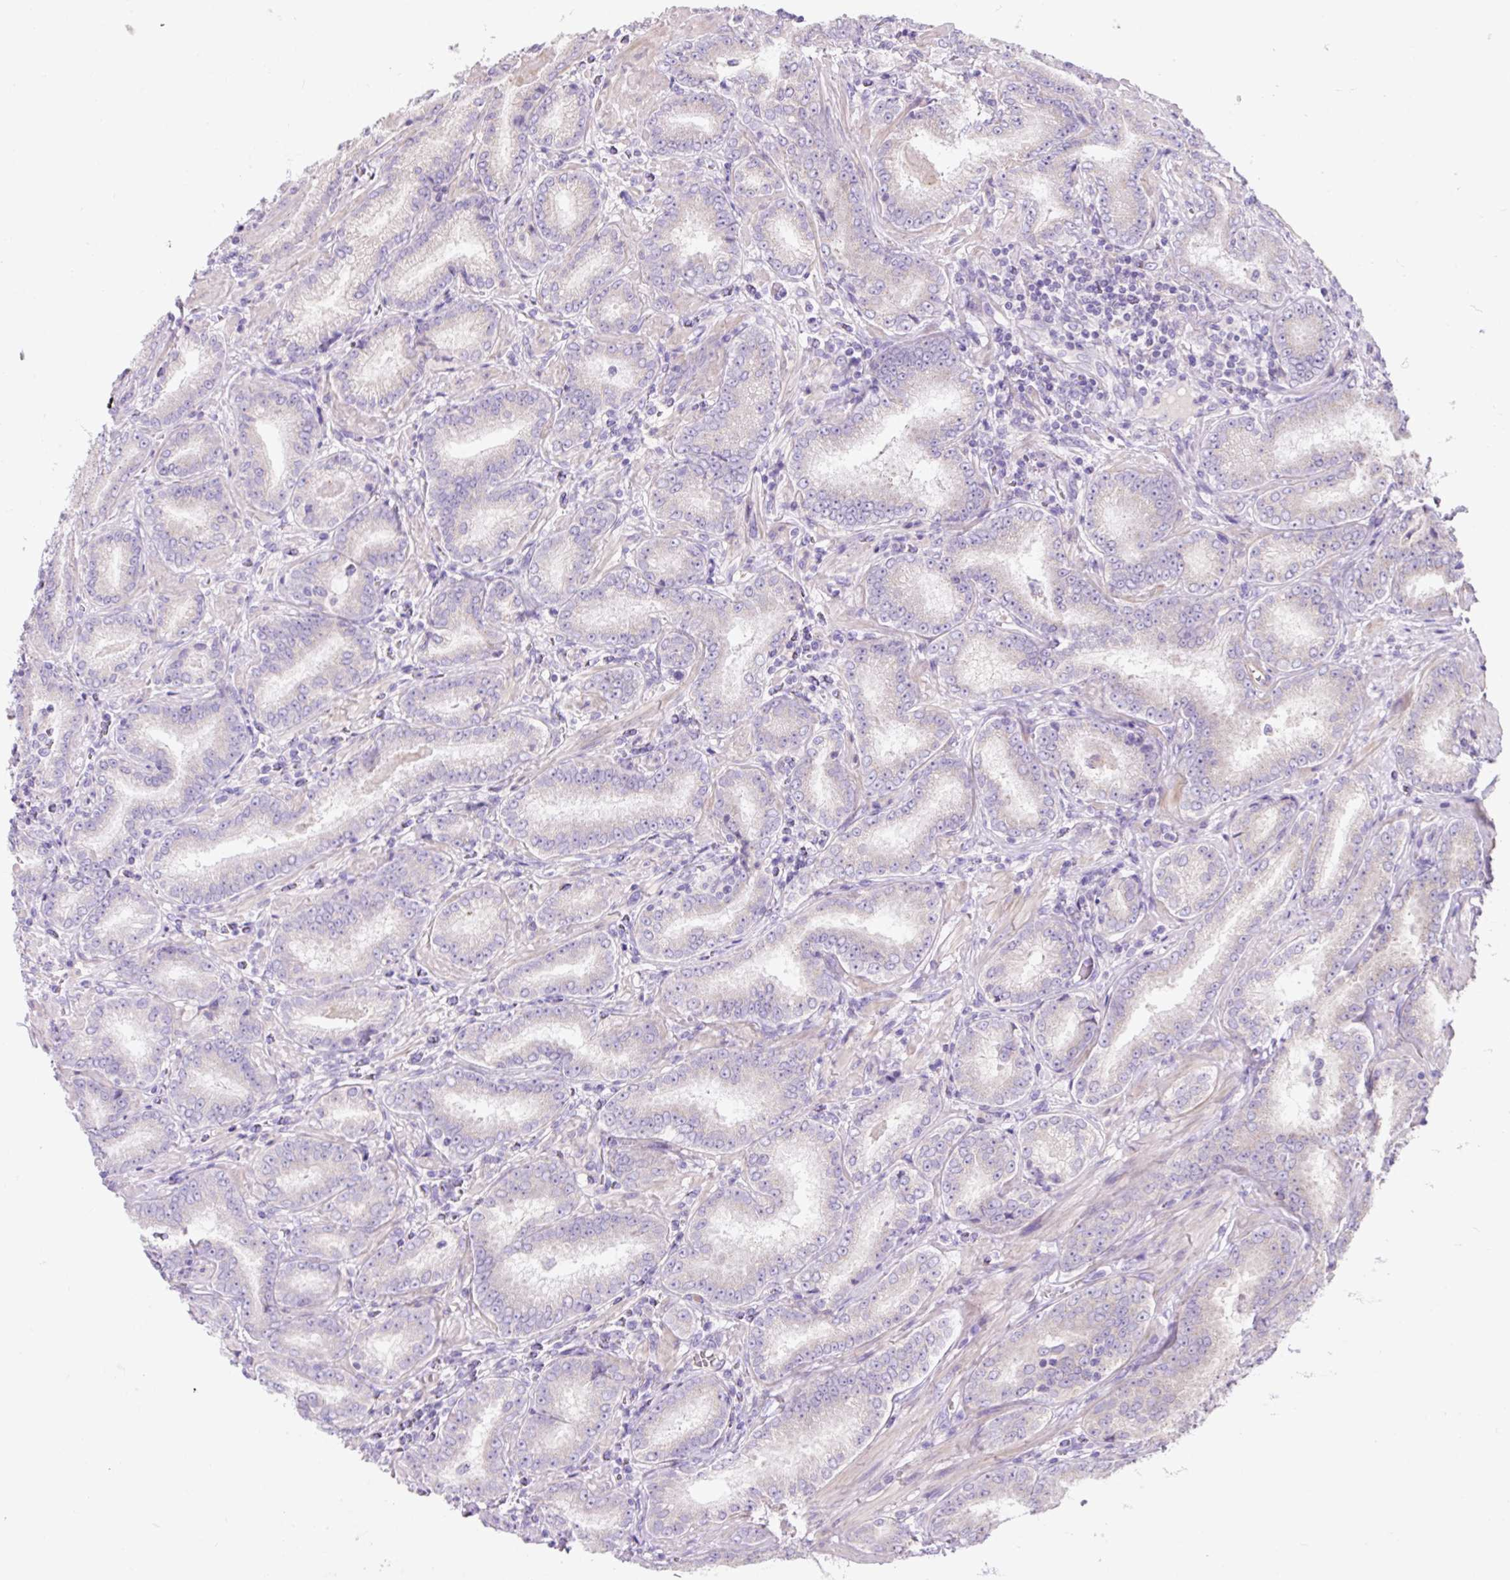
{"staining": {"intensity": "negative", "quantity": "none", "location": "none"}, "tissue": "prostate cancer", "cell_type": "Tumor cells", "image_type": "cancer", "snomed": [{"axis": "morphology", "description": "Adenocarcinoma, High grade"}, {"axis": "topography", "description": "Prostate"}], "caption": "This is an immunohistochemistry image of adenocarcinoma (high-grade) (prostate). There is no expression in tumor cells.", "gene": "SUSD5", "patient": {"sex": "male", "age": 72}}